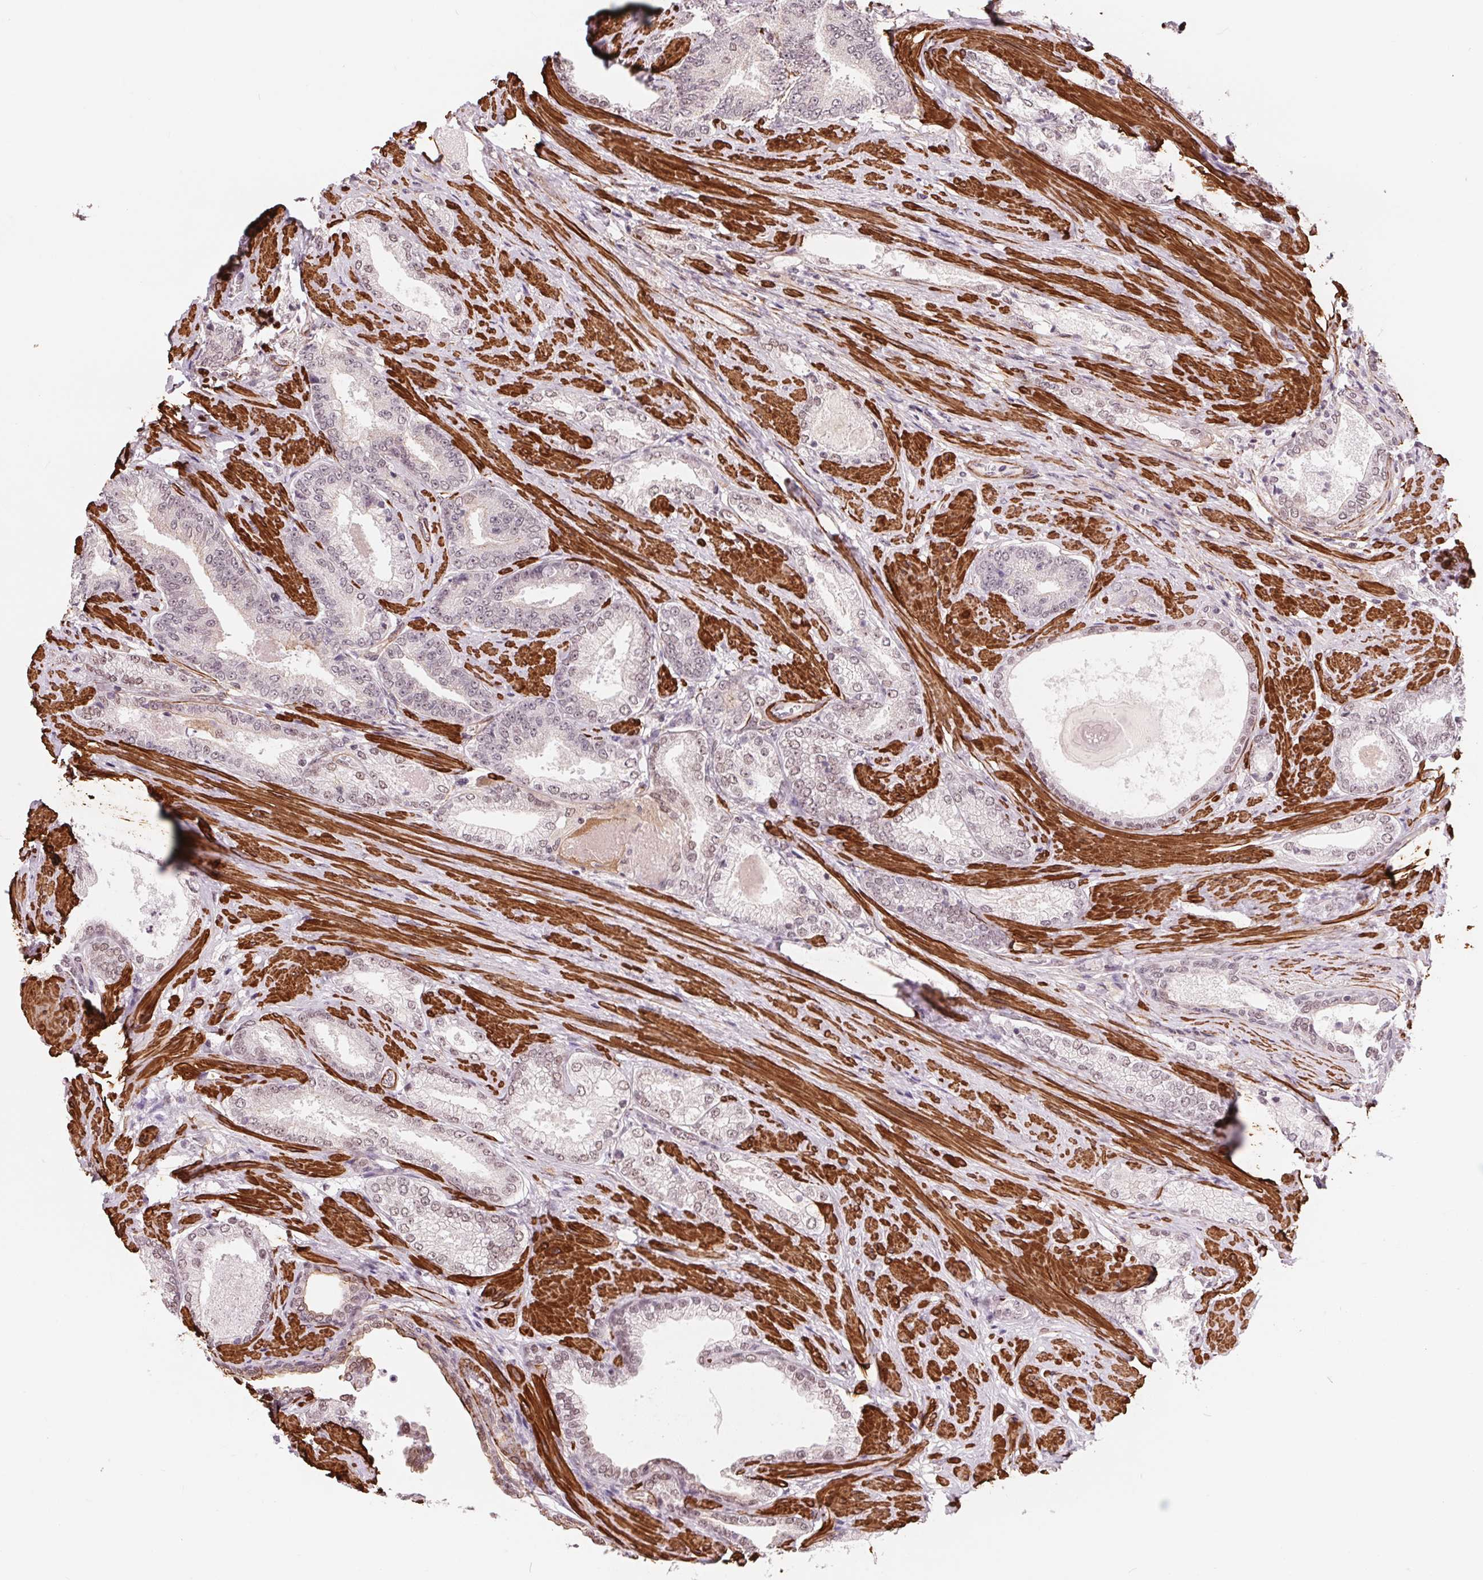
{"staining": {"intensity": "negative", "quantity": "none", "location": "none"}, "tissue": "prostate cancer", "cell_type": "Tumor cells", "image_type": "cancer", "snomed": [{"axis": "morphology", "description": "Adenocarcinoma, High grade"}, {"axis": "topography", "description": "Prostate and seminal vesicle, NOS"}], "caption": "Image shows no significant protein staining in tumor cells of prostate cancer (high-grade adenocarcinoma). Nuclei are stained in blue.", "gene": "BCAT1", "patient": {"sex": "male", "age": 61}}